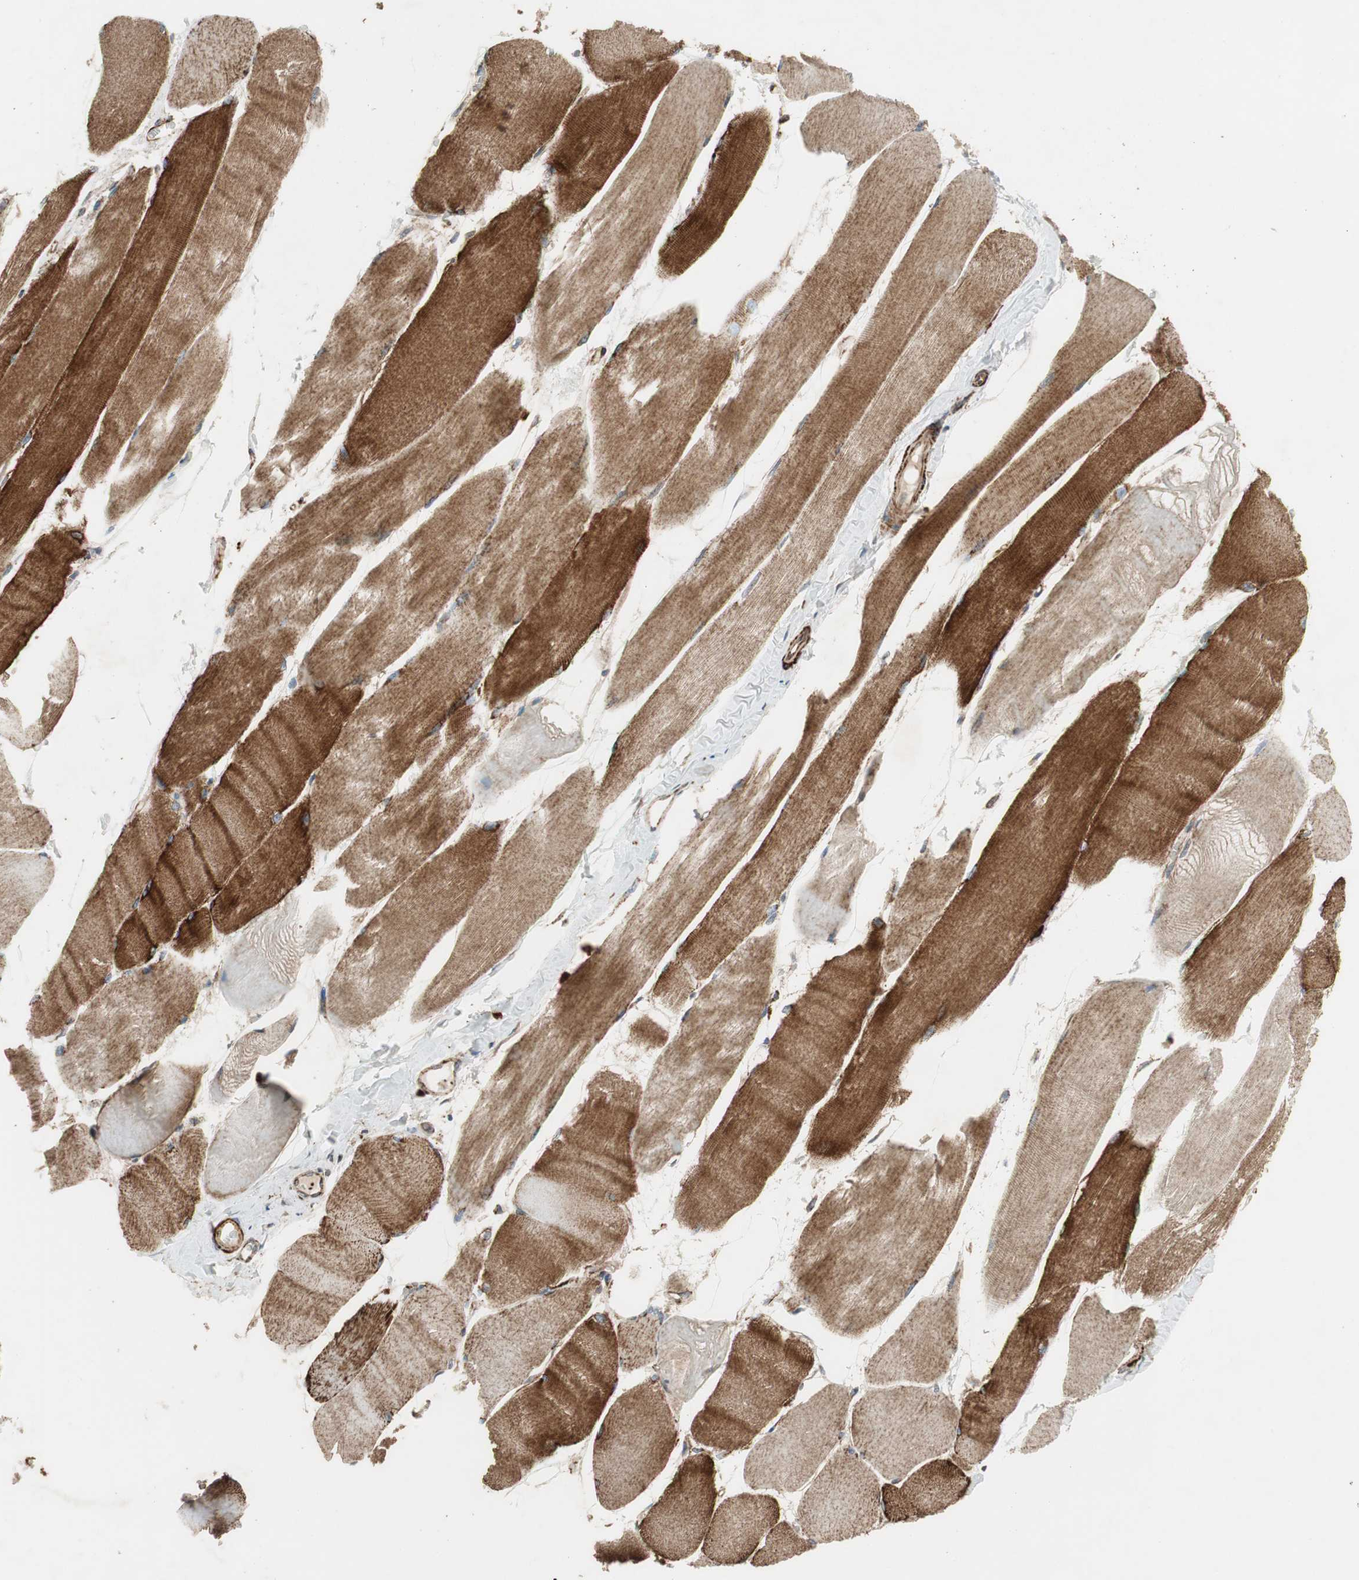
{"staining": {"intensity": "strong", "quantity": ">75%", "location": "cytoplasmic/membranous"}, "tissue": "skeletal muscle", "cell_type": "Myocytes", "image_type": "normal", "snomed": [{"axis": "morphology", "description": "Normal tissue, NOS"}, {"axis": "morphology", "description": "Squamous cell carcinoma, NOS"}, {"axis": "topography", "description": "Skeletal muscle"}], "caption": "An image of skeletal muscle stained for a protein shows strong cytoplasmic/membranous brown staining in myocytes. (Brightfield microscopy of DAB IHC at high magnification).", "gene": "AKAP1", "patient": {"sex": "male", "age": 51}}